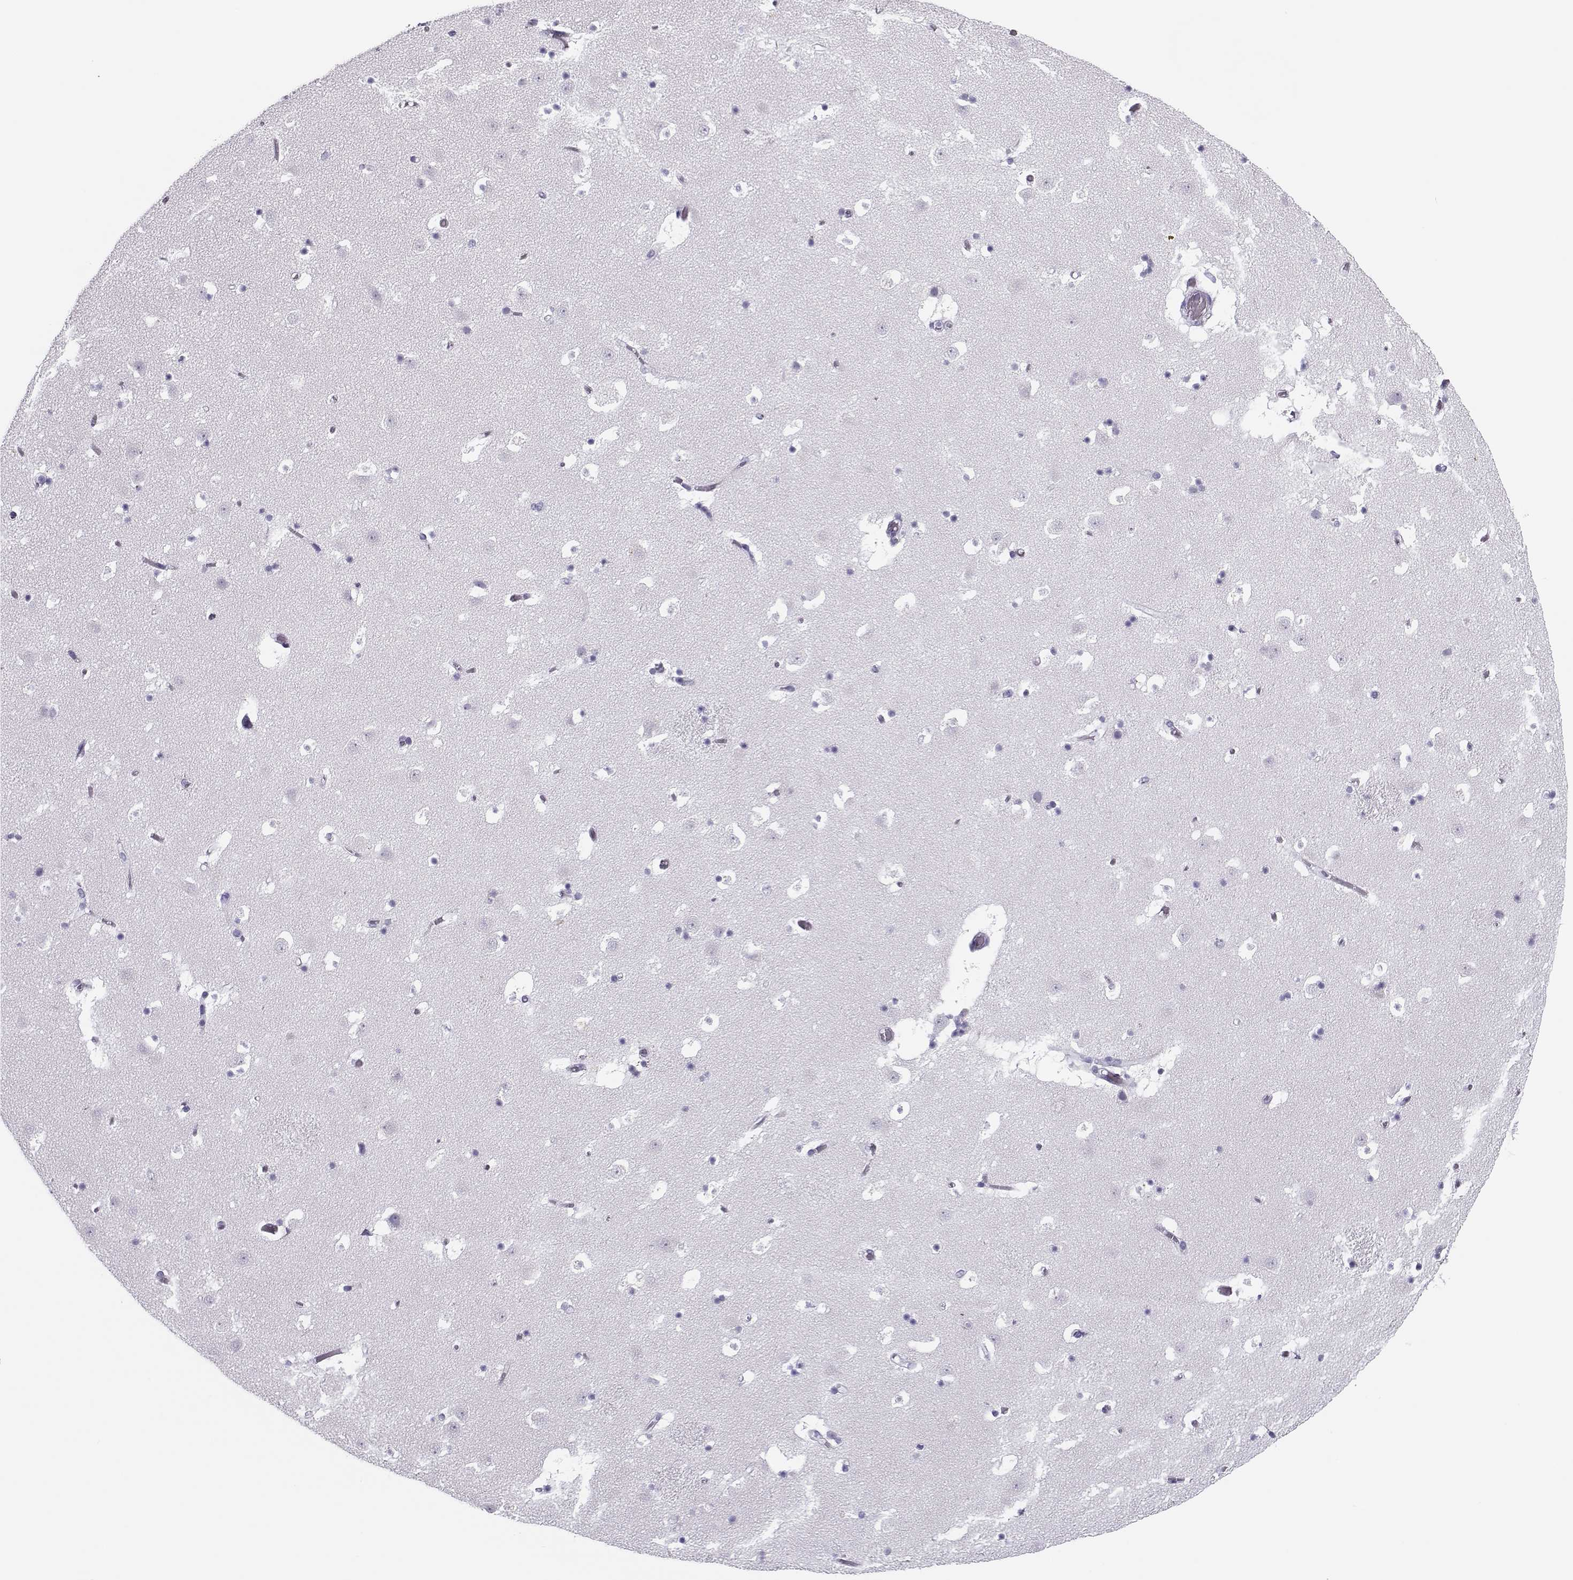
{"staining": {"intensity": "negative", "quantity": "none", "location": "none"}, "tissue": "caudate", "cell_type": "Glial cells", "image_type": "normal", "snomed": [{"axis": "morphology", "description": "Normal tissue, NOS"}, {"axis": "topography", "description": "Lateral ventricle wall"}], "caption": "Immunohistochemical staining of normal human caudate shows no significant positivity in glial cells.", "gene": "CFAP77", "patient": {"sex": "female", "age": 42}}